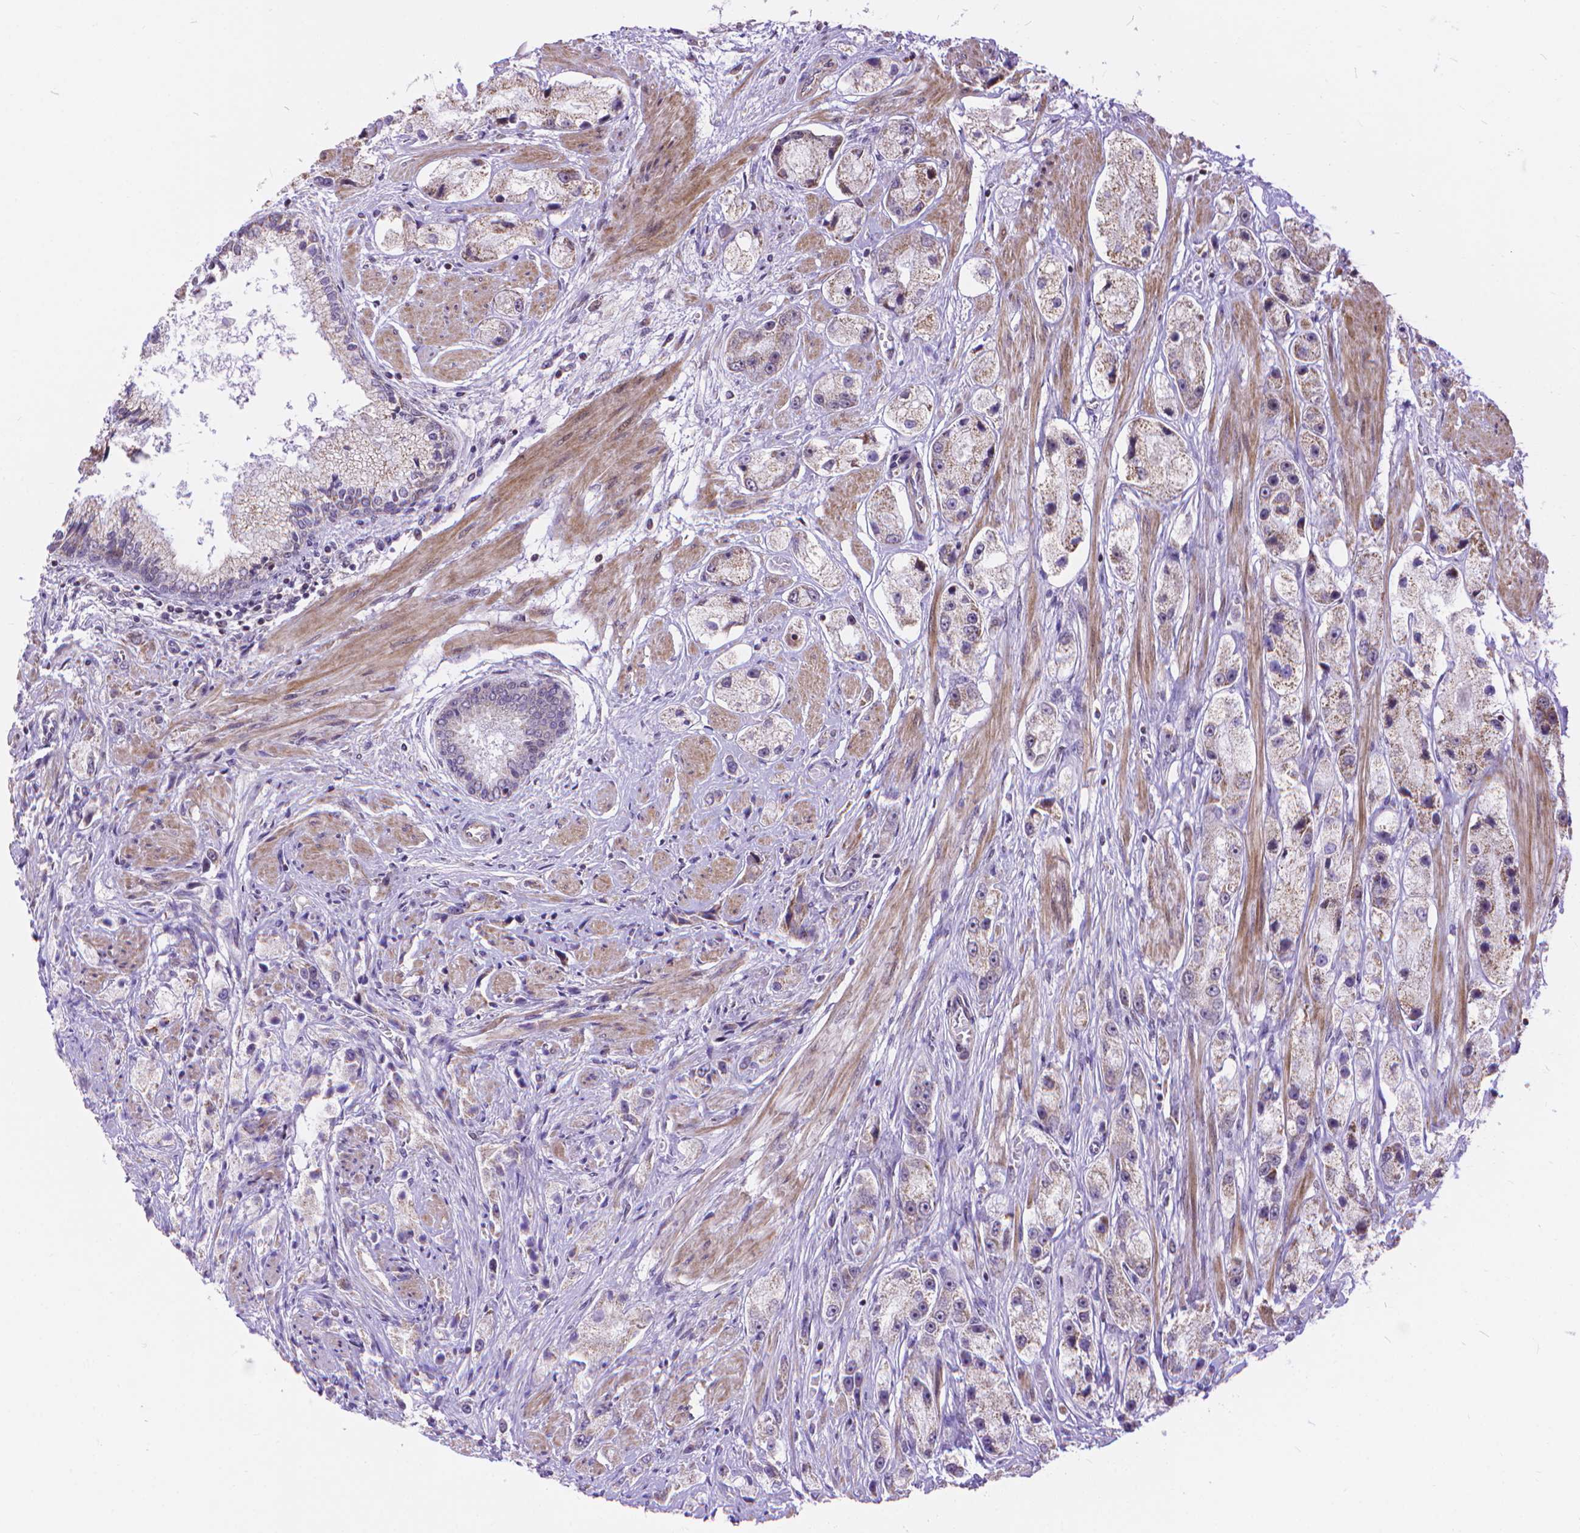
{"staining": {"intensity": "moderate", "quantity": "<25%", "location": "nuclear"}, "tissue": "prostate cancer", "cell_type": "Tumor cells", "image_type": "cancer", "snomed": [{"axis": "morphology", "description": "Adenocarcinoma, High grade"}, {"axis": "topography", "description": "Prostate"}], "caption": "Protein expression analysis of human adenocarcinoma (high-grade) (prostate) reveals moderate nuclear staining in about <25% of tumor cells.", "gene": "TMEM135", "patient": {"sex": "male", "age": 67}}